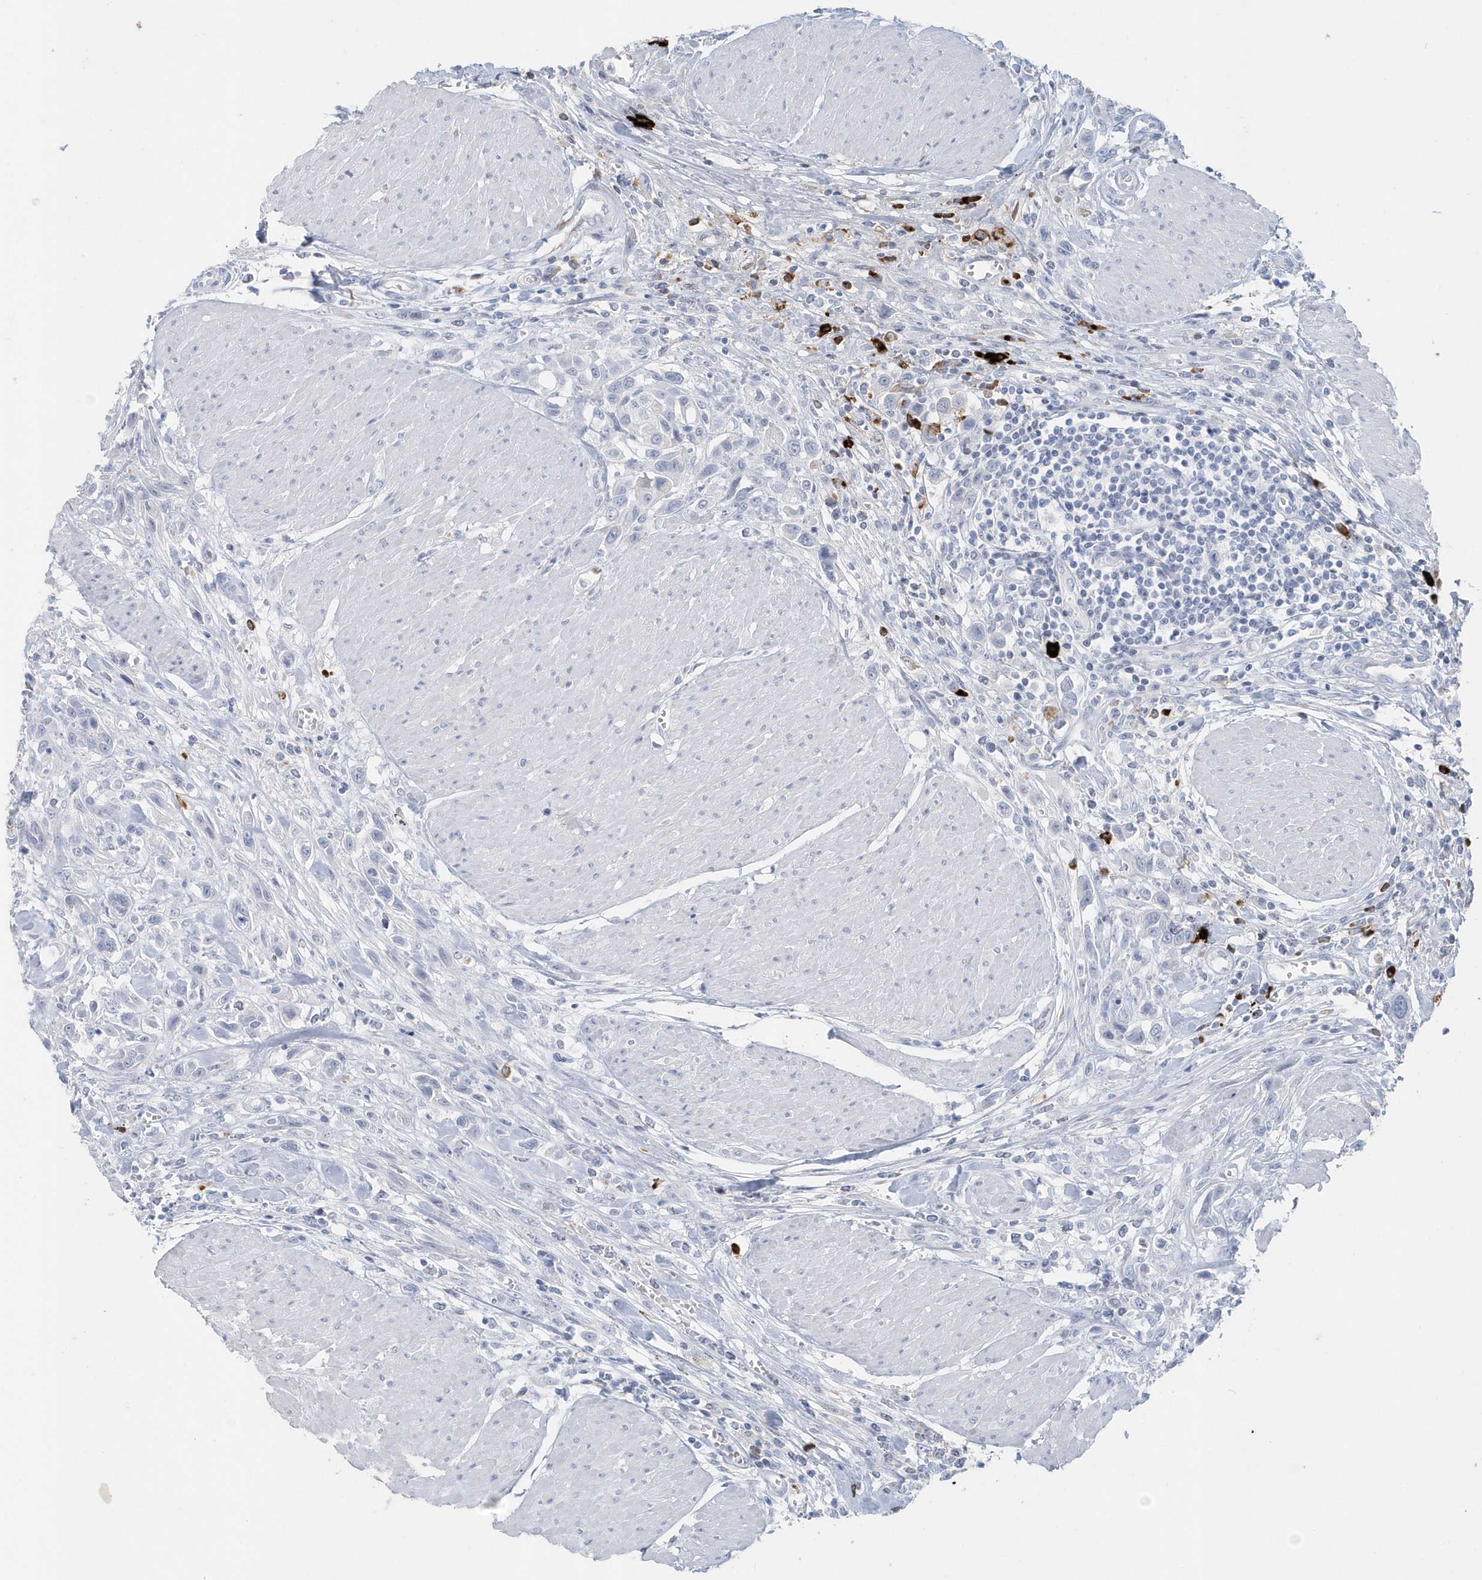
{"staining": {"intensity": "negative", "quantity": "none", "location": "none"}, "tissue": "urothelial cancer", "cell_type": "Tumor cells", "image_type": "cancer", "snomed": [{"axis": "morphology", "description": "Urothelial carcinoma, High grade"}, {"axis": "topography", "description": "Urinary bladder"}], "caption": "Urothelial carcinoma (high-grade) was stained to show a protein in brown. There is no significant positivity in tumor cells.", "gene": "JCHAIN", "patient": {"sex": "male", "age": 50}}